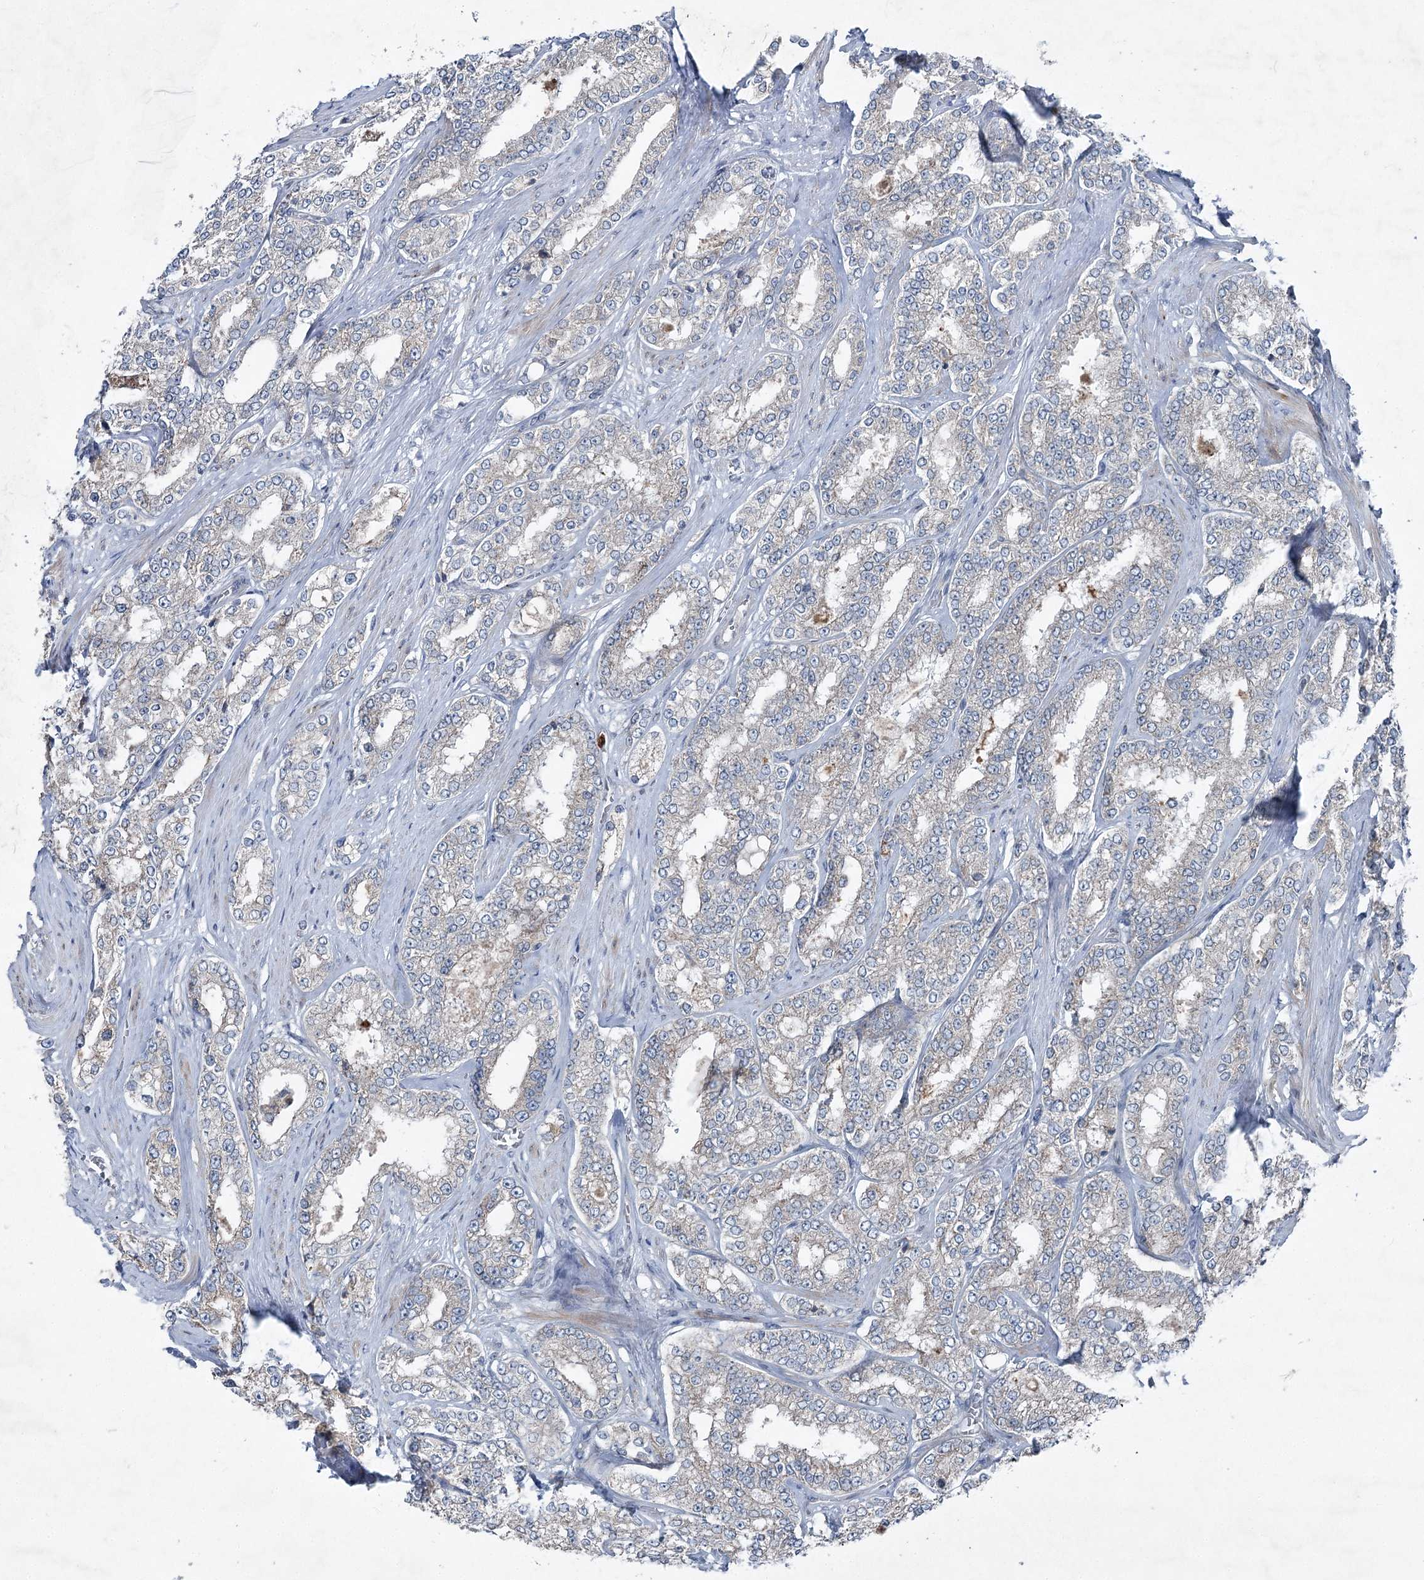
{"staining": {"intensity": "weak", "quantity": "<25%", "location": "cytoplasmic/membranous"}, "tissue": "prostate cancer", "cell_type": "Tumor cells", "image_type": "cancer", "snomed": [{"axis": "morphology", "description": "Normal tissue, NOS"}, {"axis": "morphology", "description": "Adenocarcinoma, High grade"}, {"axis": "topography", "description": "Prostate"}], "caption": "IHC of high-grade adenocarcinoma (prostate) demonstrates no positivity in tumor cells.", "gene": "PLA2G12A", "patient": {"sex": "male", "age": 83}}